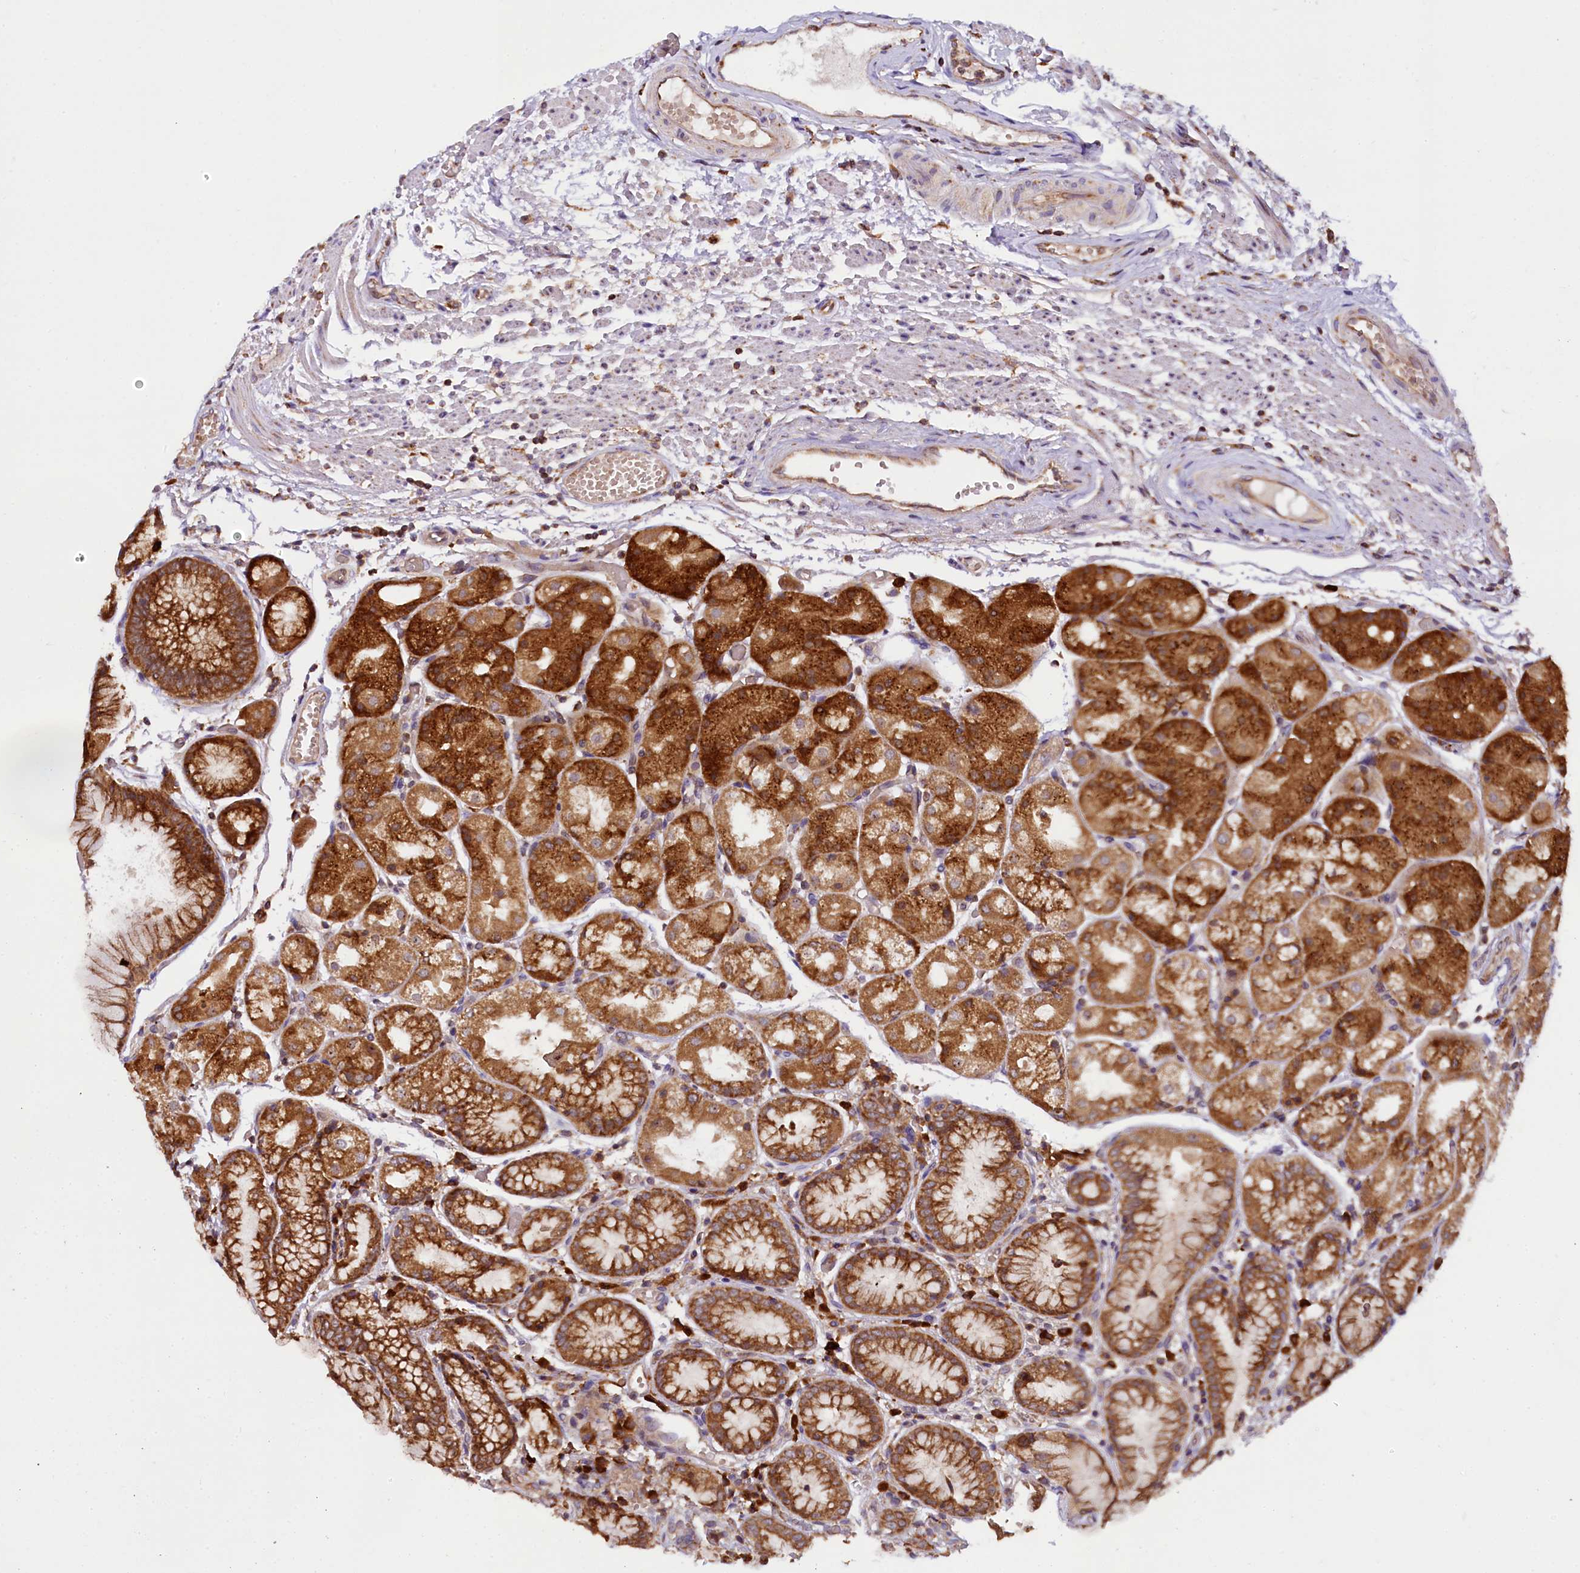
{"staining": {"intensity": "strong", "quantity": ">75%", "location": "cytoplasmic/membranous"}, "tissue": "stomach", "cell_type": "Glandular cells", "image_type": "normal", "snomed": [{"axis": "morphology", "description": "Normal tissue, NOS"}, {"axis": "topography", "description": "Stomach, upper"}], "caption": "Stomach stained with IHC exhibits strong cytoplasmic/membranous expression in about >75% of glandular cells.", "gene": "UFM1", "patient": {"sex": "male", "age": 72}}